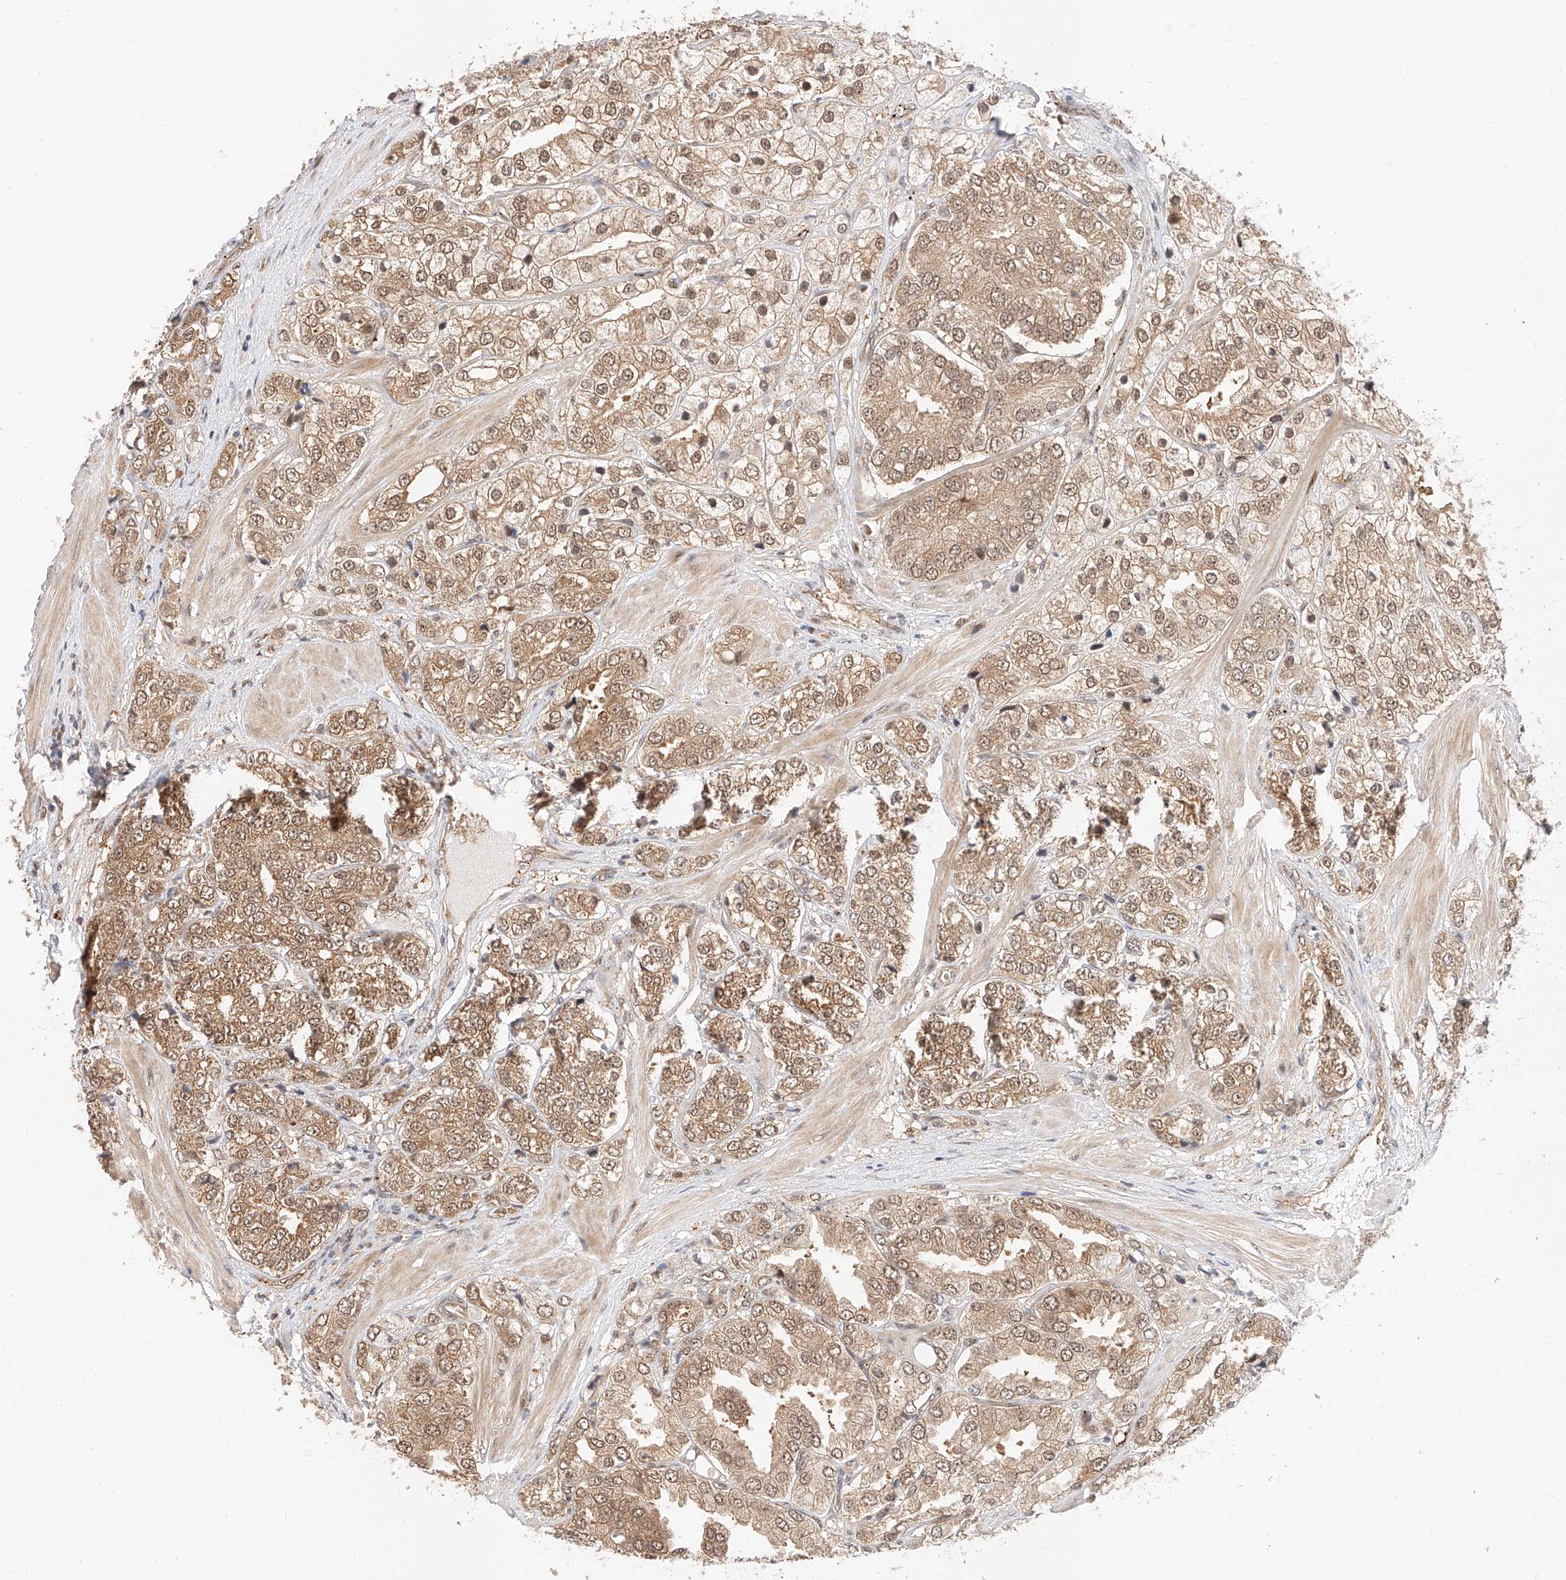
{"staining": {"intensity": "moderate", "quantity": ">75%", "location": "cytoplasmic/membranous,nuclear"}, "tissue": "prostate cancer", "cell_type": "Tumor cells", "image_type": "cancer", "snomed": [{"axis": "morphology", "description": "Adenocarcinoma, High grade"}, {"axis": "topography", "description": "Prostate"}], "caption": "About >75% of tumor cells in human prostate cancer reveal moderate cytoplasmic/membranous and nuclear protein positivity as visualized by brown immunohistochemical staining.", "gene": "EIF4H", "patient": {"sex": "male", "age": 50}}